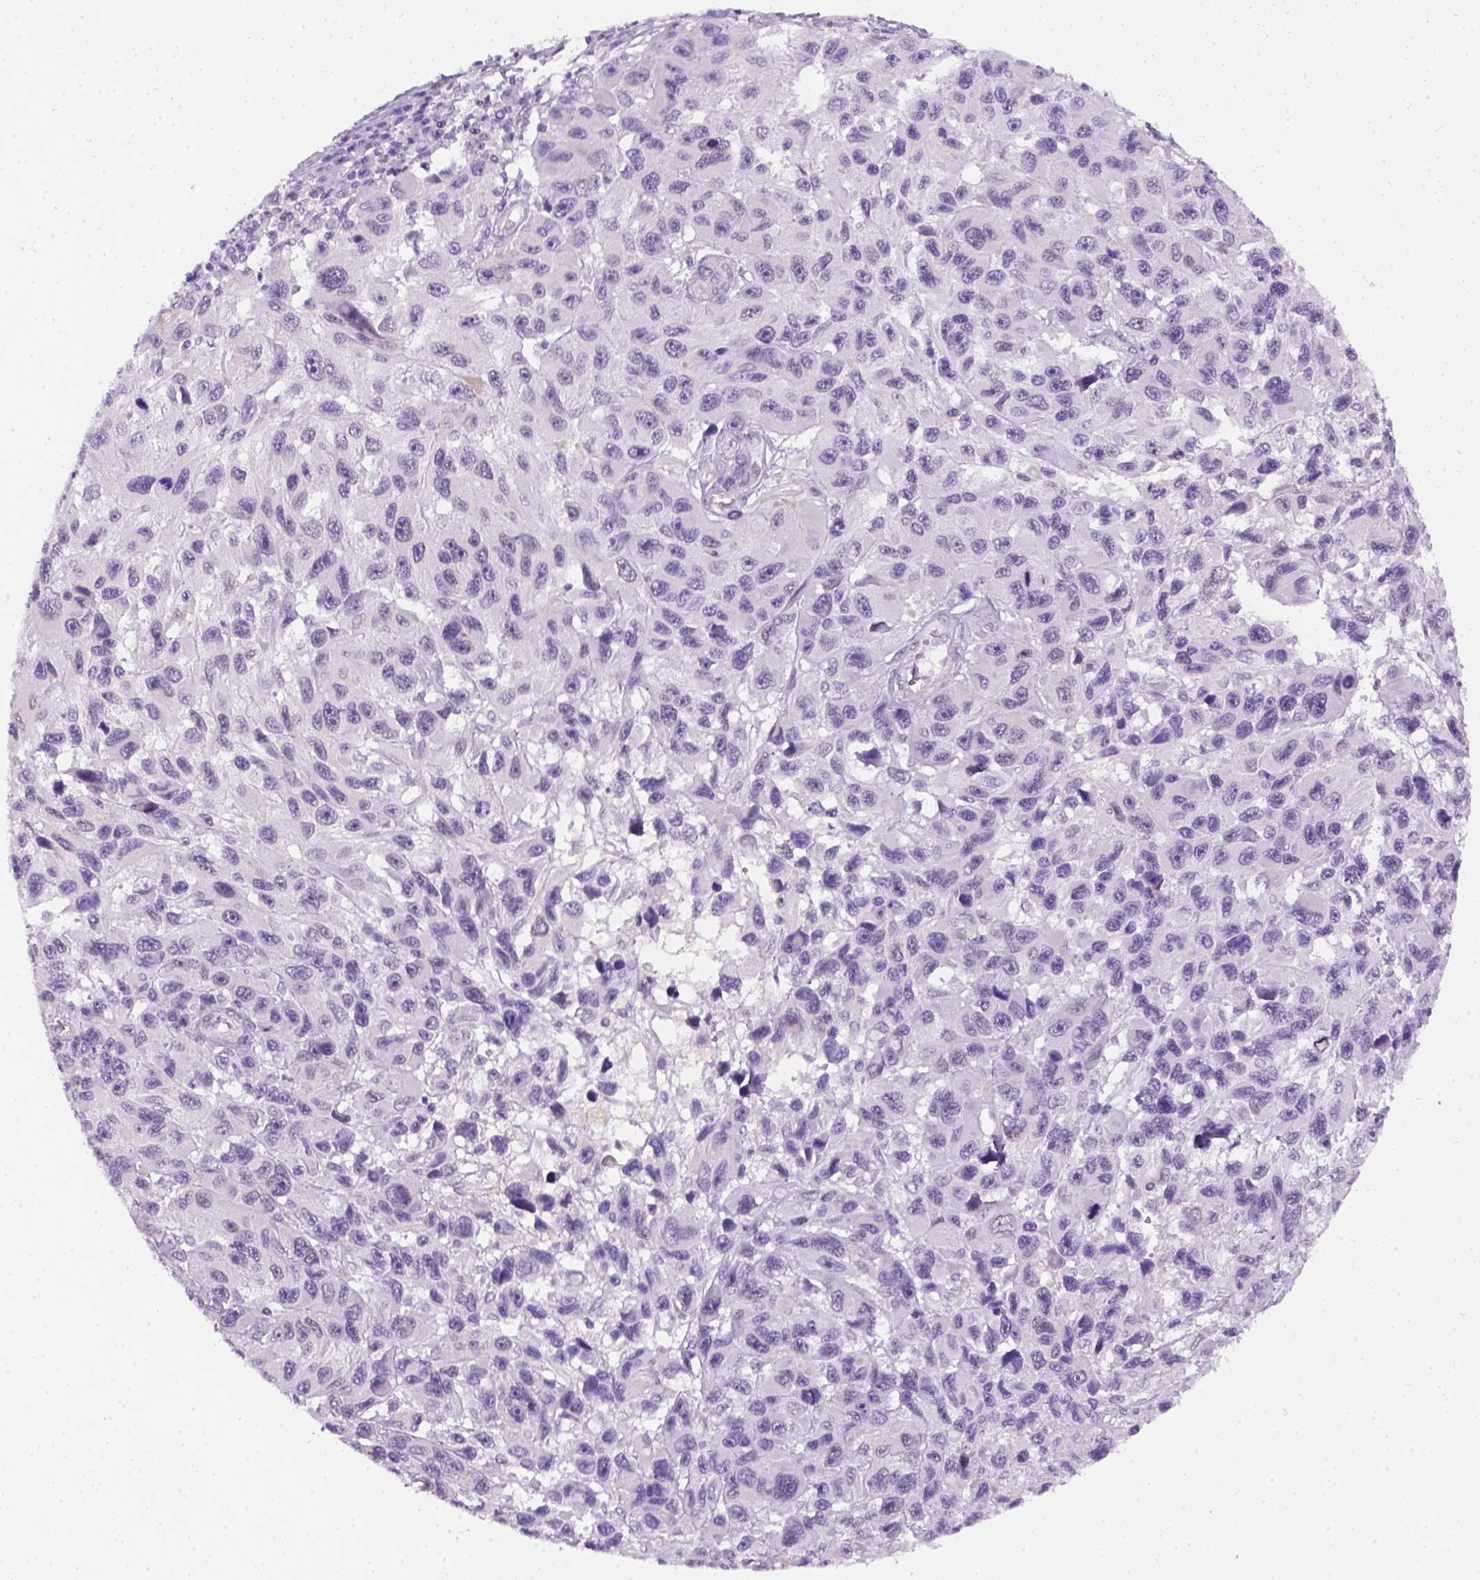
{"staining": {"intensity": "negative", "quantity": "none", "location": "none"}, "tissue": "melanoma", "cell_type": "Tumor cells", "image_type": "cancer", "snomed": [{"axis": "morphology", "description": "Malignant melanoma, NOS"}, {"axis": "topography", "description": "Skin"}], "caption": "Protein analysis of malignant melanoma displays no significant expression in tumor cells.", "gene": "FAM184B", "patient": {"sex": "male", "age": 53}}